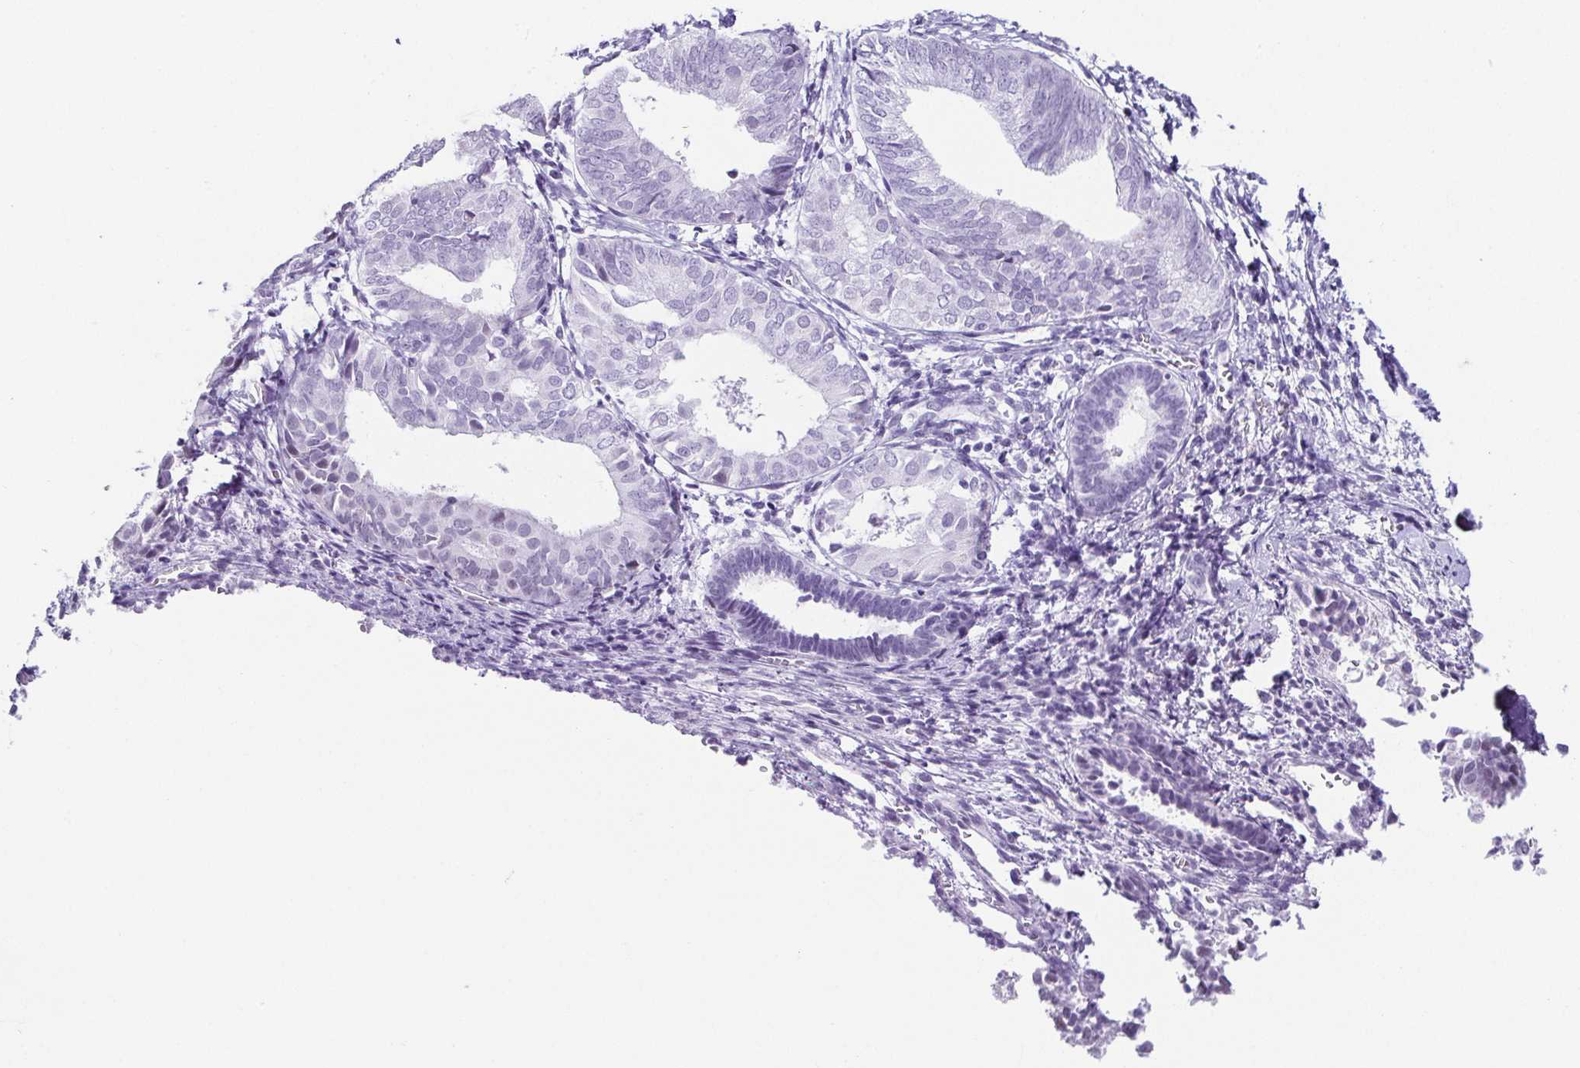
{"staining": {"intensity": "negative", "quantity": "none", "location": "none"}, "tissue": "endometrium", "cell_type": "Cells in endometrial stroma", "image_type": "normal", "snomed": [{"axis": "morphology", "description": "Normal tissue, NOS"}, {"axis": "topography", "description": "Endometrium"}], "caption": "This micrograph is of benign endometrium stained with immunohistochemistry to label a protein in brown with the nuclei are counter-stained blue. There is no positivity in cells in endometrial stroma.", "gene": "ESX1", "patient": {"sex": "female", "age": 50}}